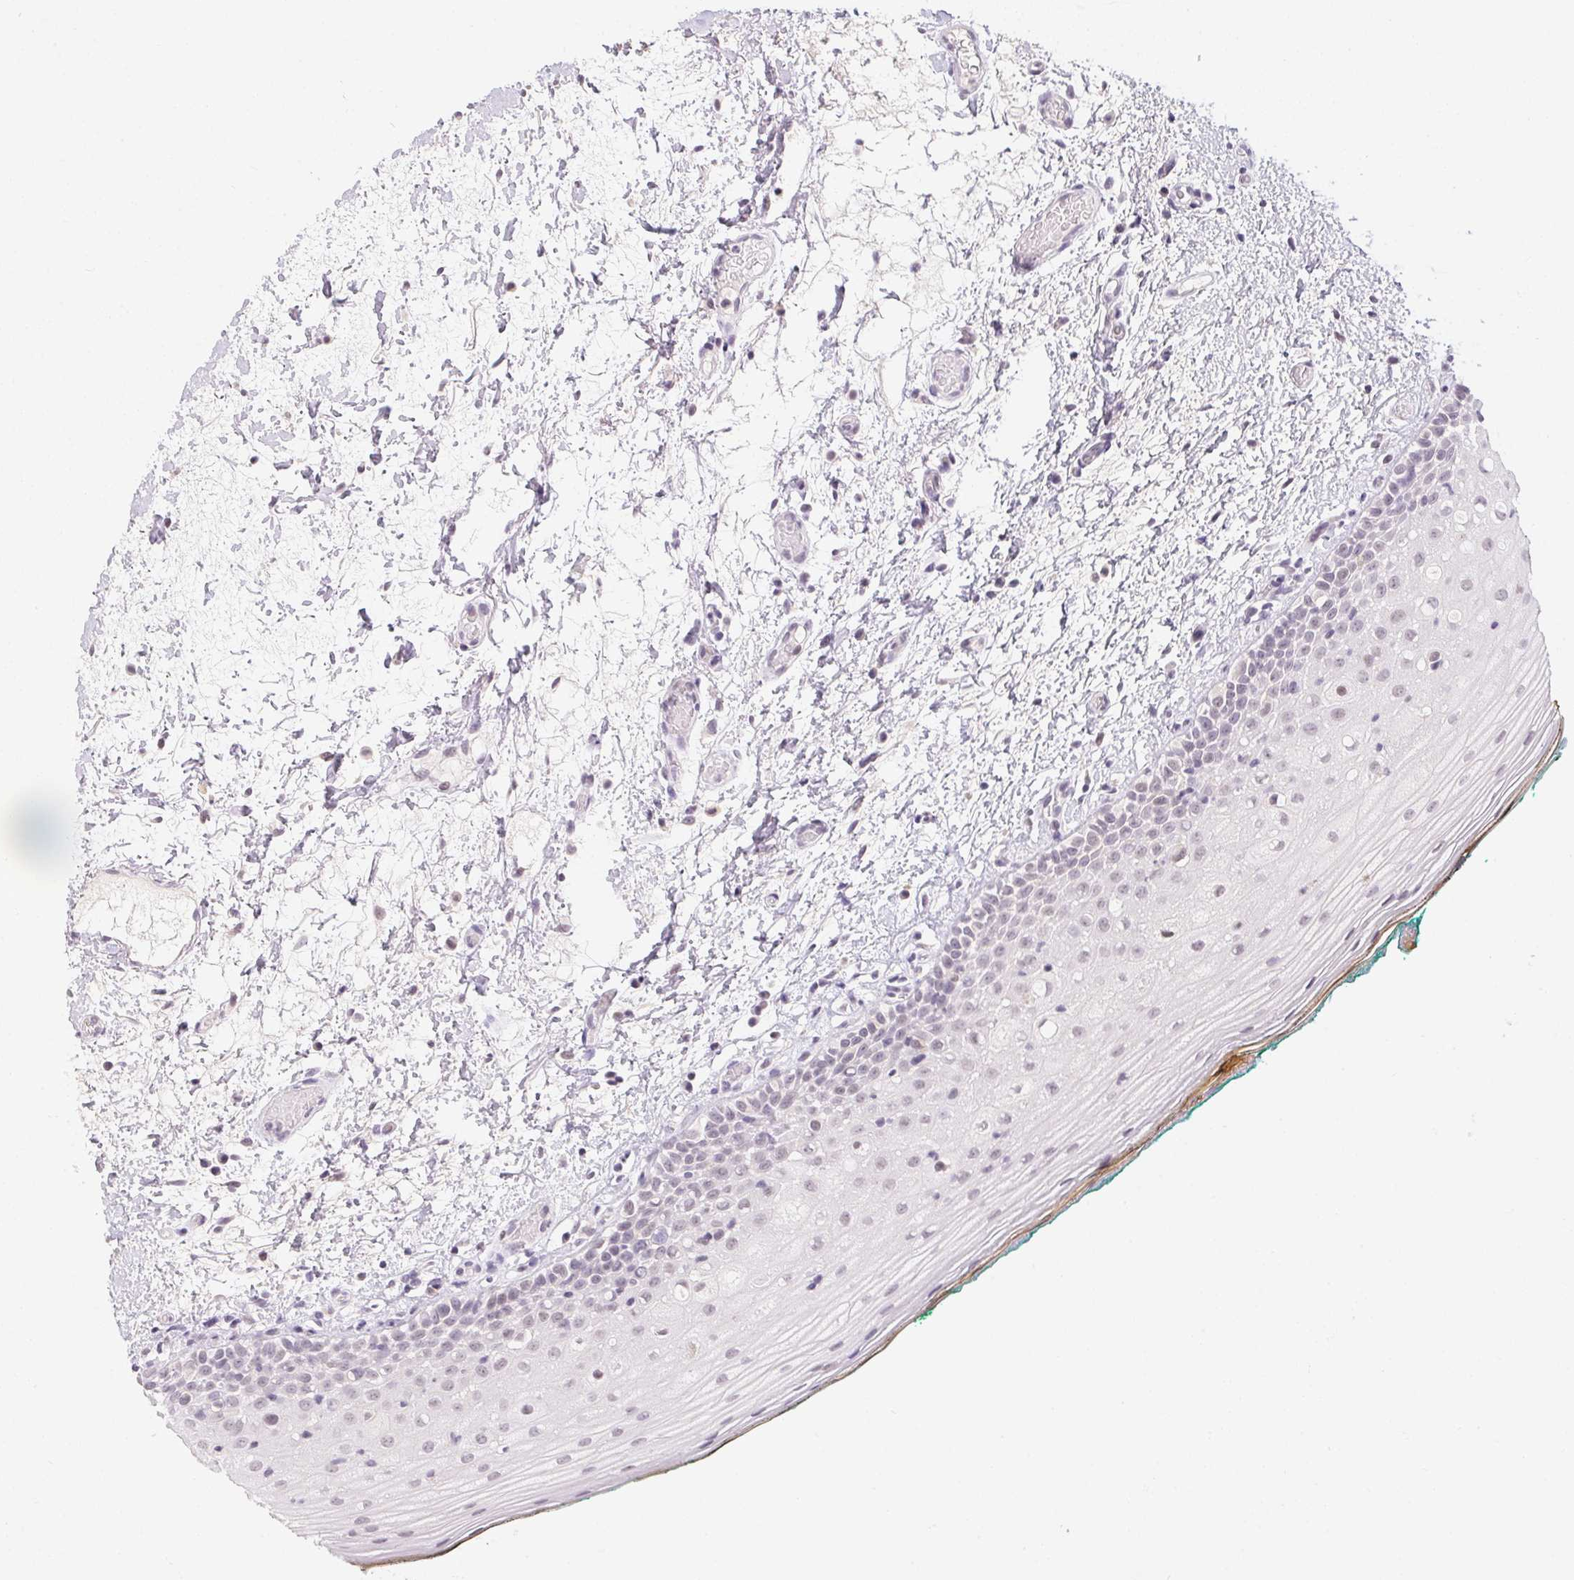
{"staining": {"intensity": "weak", "quantity": "<25%", "location": "nuclear"}, "tissue": "oral mucosa", "cell_type": "Squamous epithelial cells", "image_type": "normal", "snomed": [{"axis": "morphology", "description": "Normal tissue, NOS"}, {"axis": "topography", "description": "Oral tissue"}], "caption": "Immunohistochemistry (IHC) of normal oral mucosa shows no staining in squamous epithelial cells.", "gene": "KDM4D", "patient": {"sex": "female", "age": 83}}